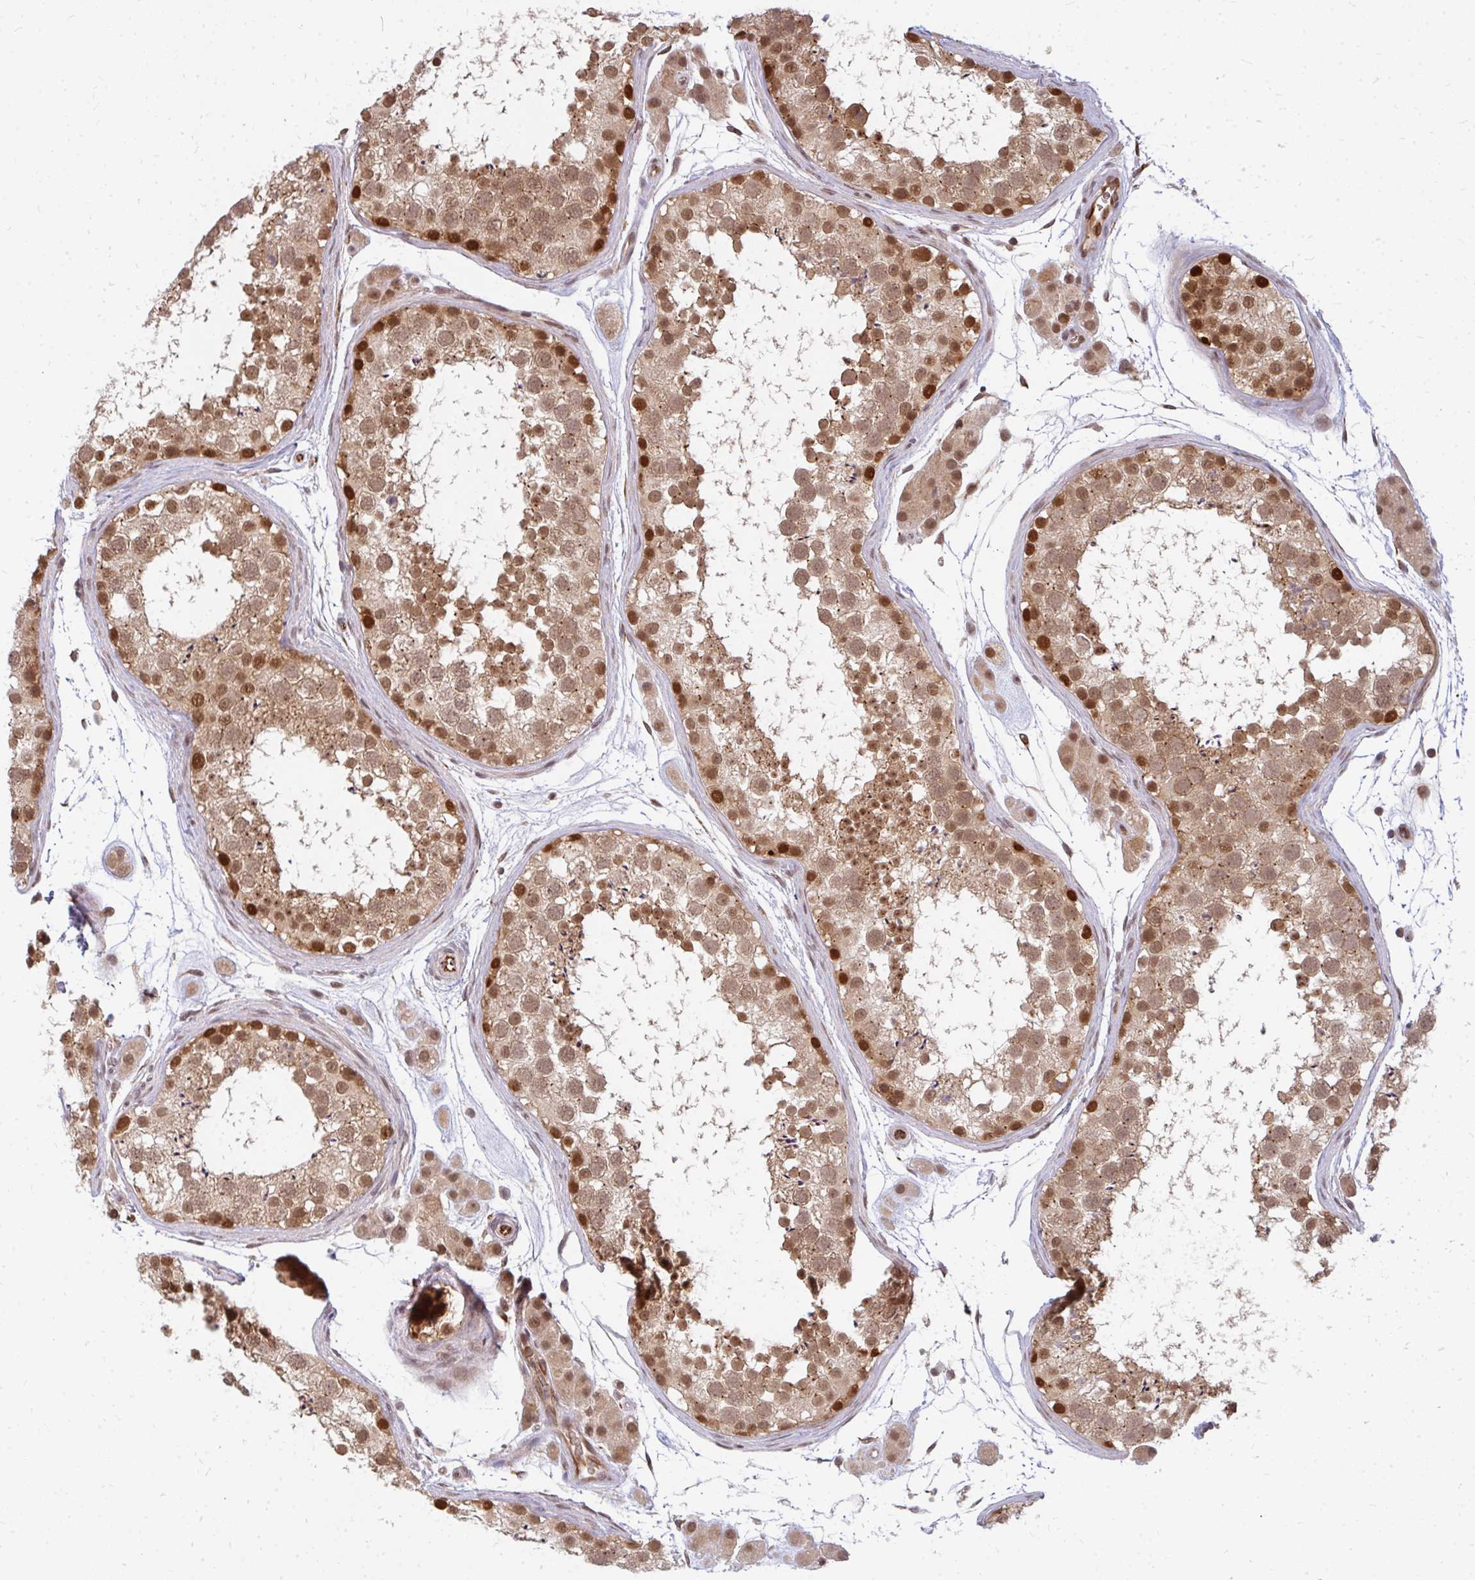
{"staining": {"intensity": "strong", "quantity": "25%-75%", "location": "cytoplasmic/membranous,nuclear"}, "tissue": "testis", "cell_type": "Cells in seminiferous ducts", "image_type": "normal", "snomed": [{"axis": "morphology", "description": "Normal tissue, NOS"}, {"axis": "topography", "description": "Testis"}], "caption": "Testis stained with DAB (3,3'-diaminobenzidine) immunohistochemistry (IHC) exhibits high levels of strong cytoplasmic/membranous,nuclear expression in approximately 25%-75% of cells in seminiferous ducts. The protein of interest is shown in brown color, while the nuclei are stained blue.", "gene": "GTF3C6", "patient": {"sex": "male", "age": 41}}